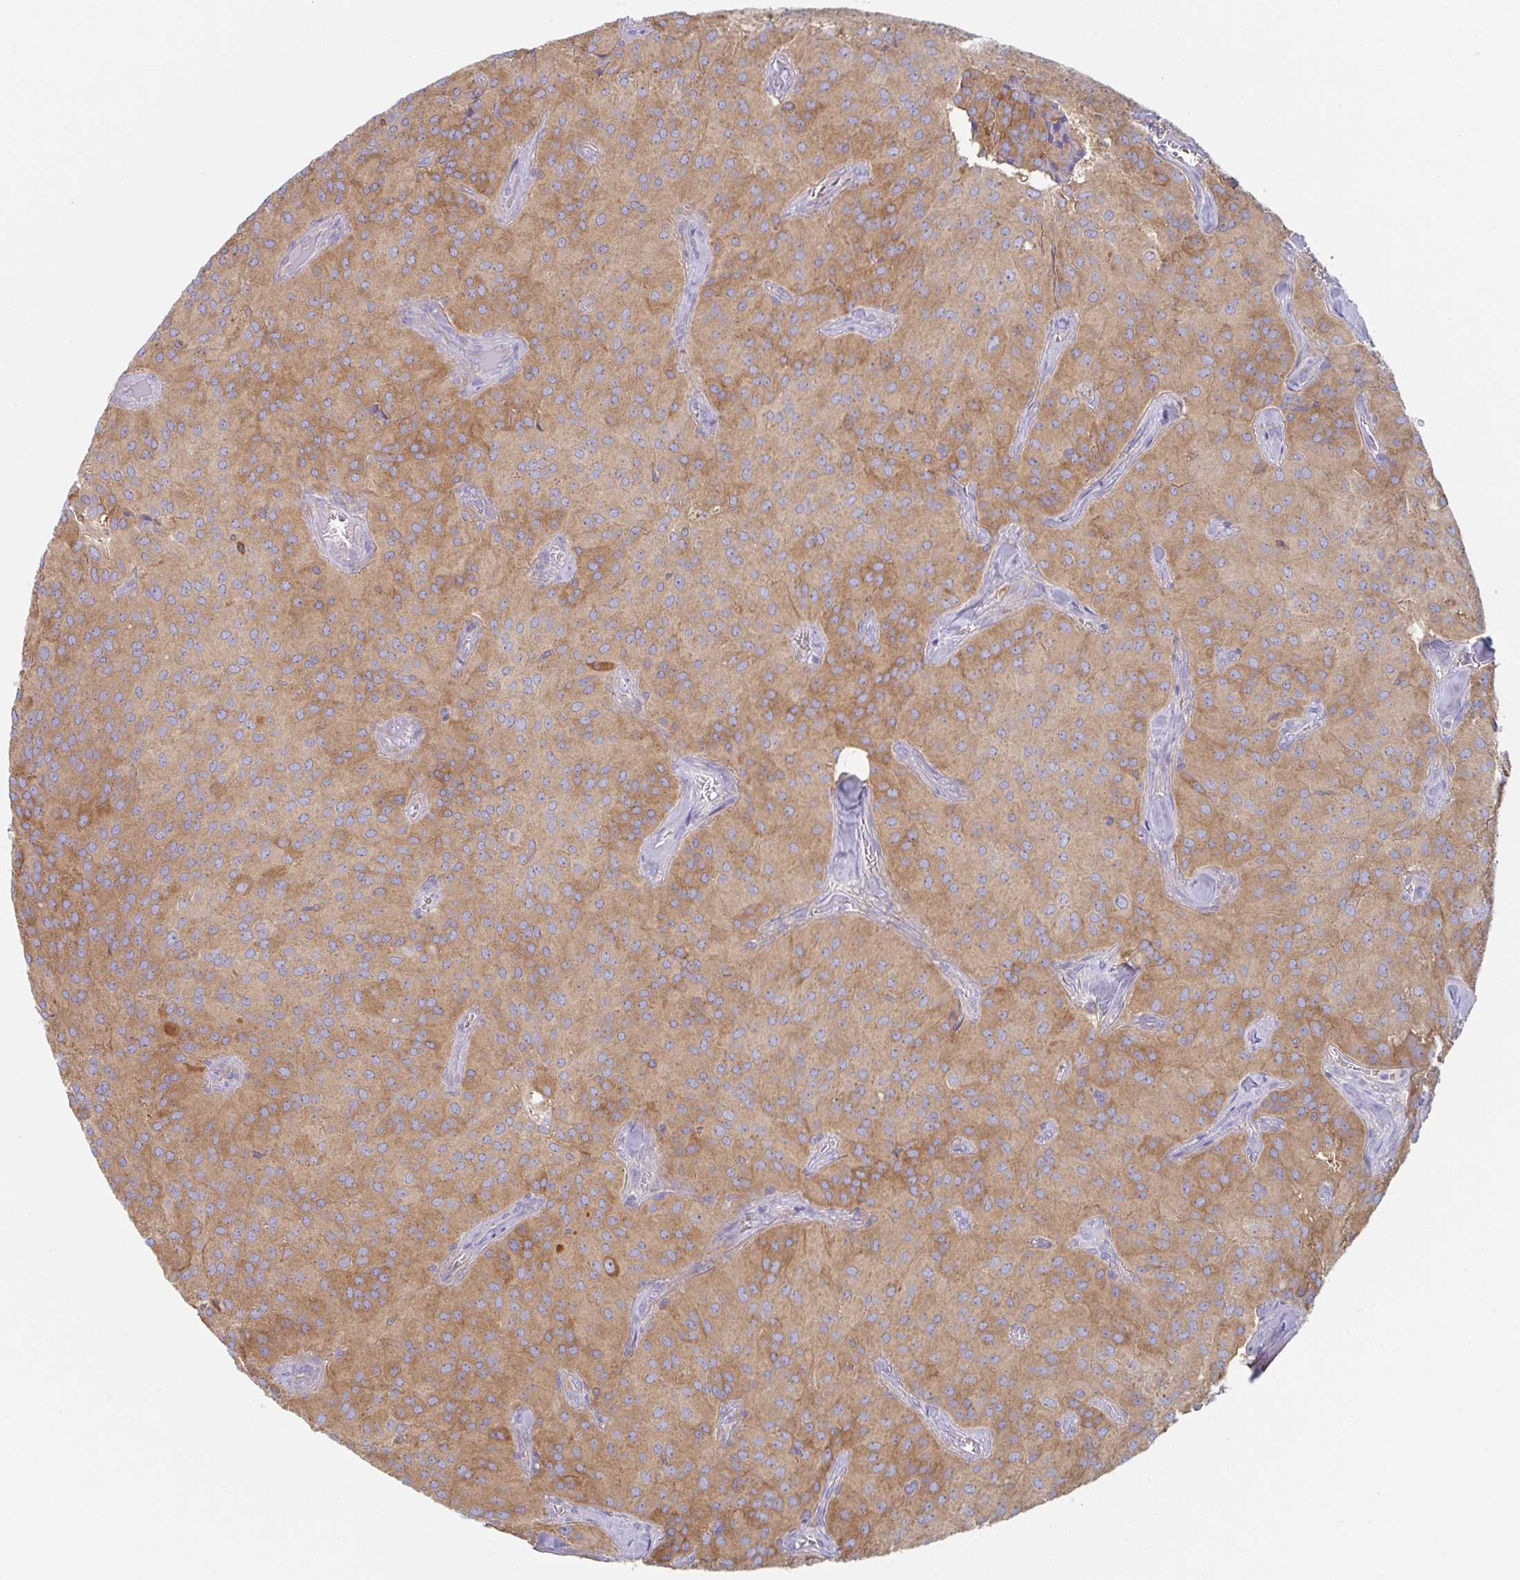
{"staining": {"intensity": "moderate", "quantity": ">75%", "location": "cytoplasmic/membranous"}, "tissue": "glioma", "cell_type": "Tumor cells", "image_type": "cancer", "snomed": [{"axis": "morphology", "description": "Glioma, malignant, Low grade"}, {"axis": "topography", "description": "Brain"}], "caption": "The histopathology image displays immunohistochemical staining of glioma. There is moderate cytoplasmic/membranous expression is identified in approximately >75% of tumor cells.", "gene": "AMPD2", "patient": {"sex": "male", "age": 42}}